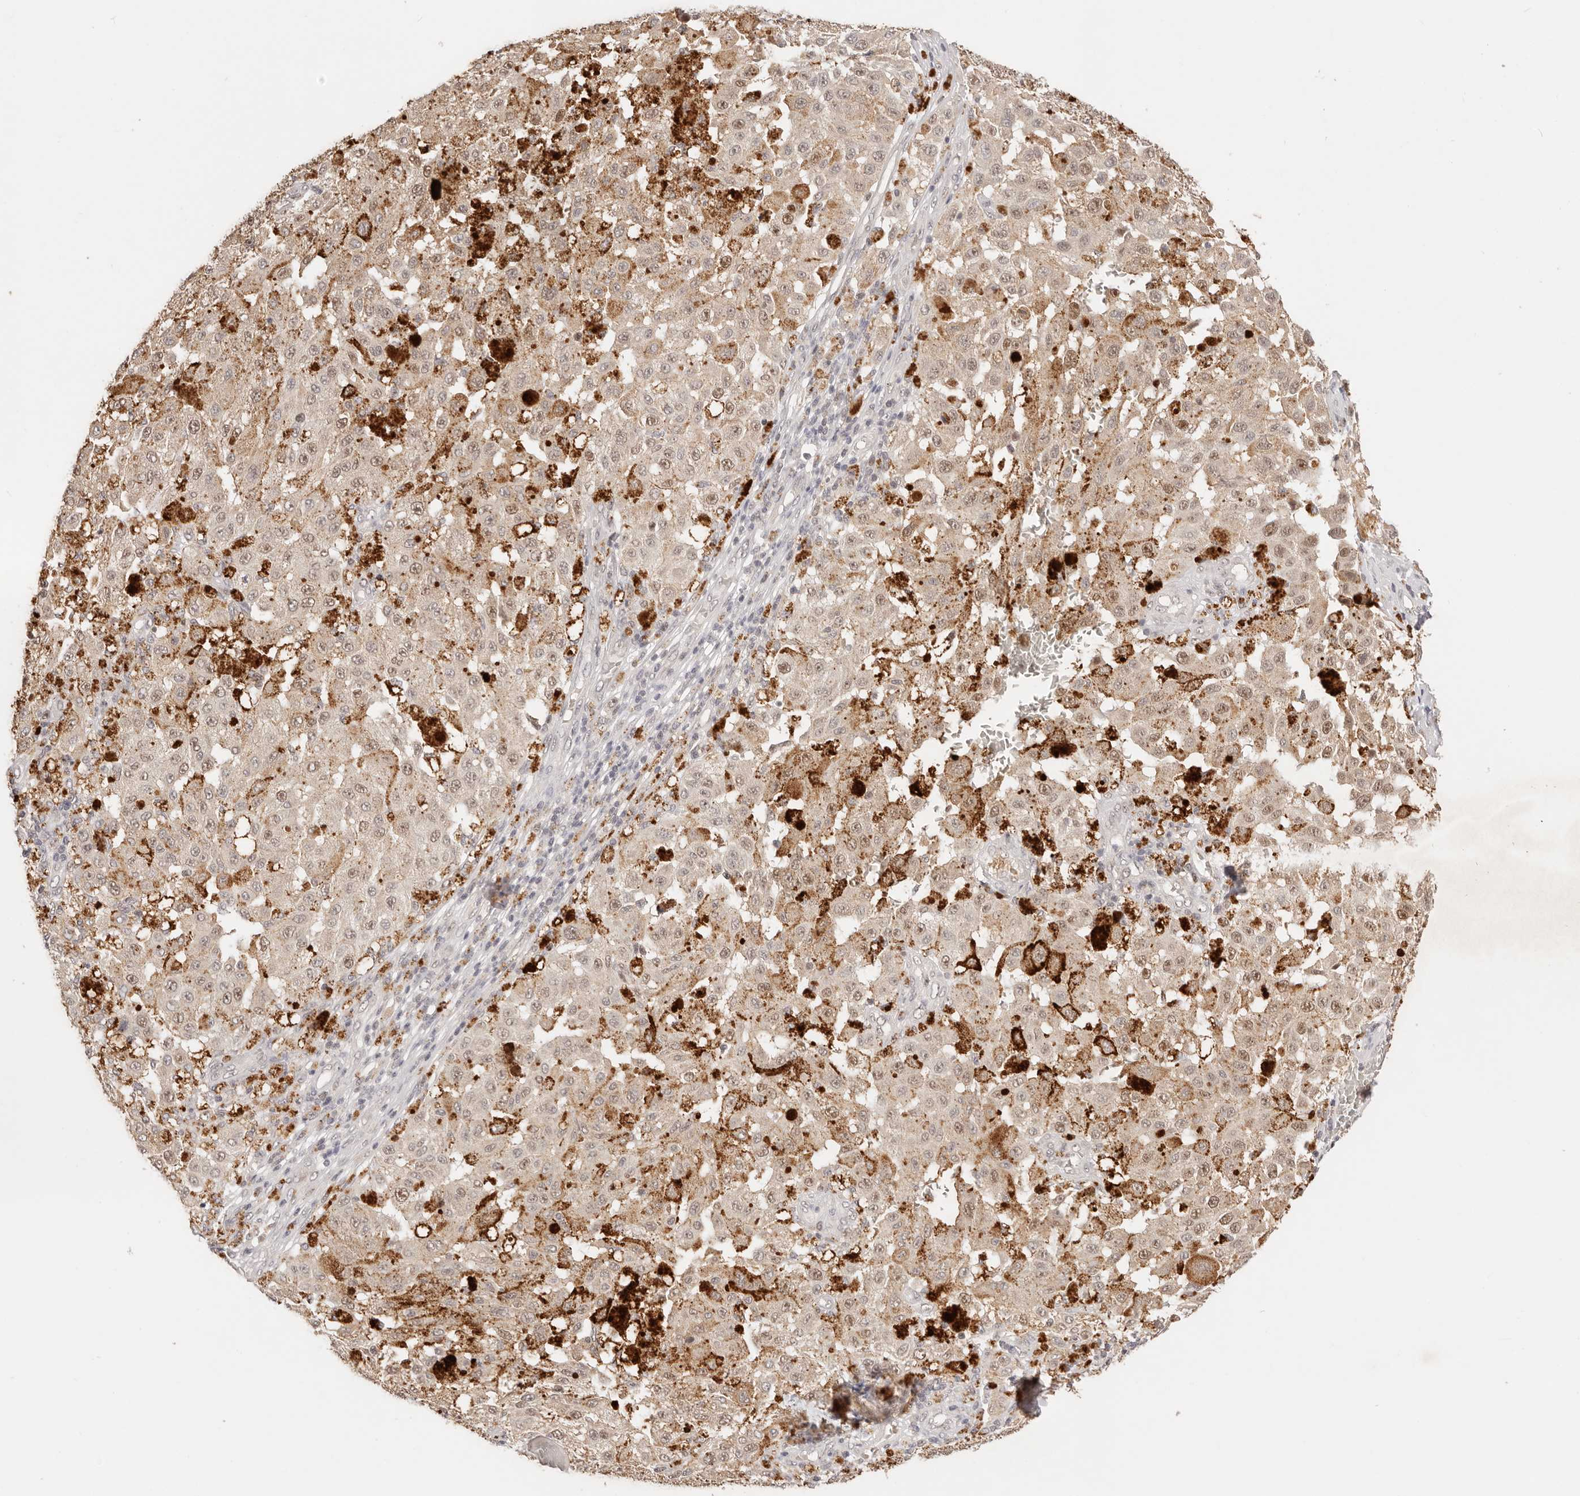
{"staining": {"intensity": "weak", "quantity": ">75%", "location": "nuclear"}, "tissue": "melanoma", "cell_type": "Tumor cells", "image_type": "cancer", "snomed": [{"axis": "morphology", "description": "Malignant melanoma, NOS"}, {"axis": "topography", "description": "Skin"}], "caption": "Immunohistochemistry (DAB) staining of melanoma exhibits weak nuclear protein expression in about >75% of tumor cells. The staining was performed using DAB, with brown indicating positive protein expression. Nuclei are stained blue with hematoxylin.", "gene": "RFC3", "patient": {"sex": "female", "age": 64}}